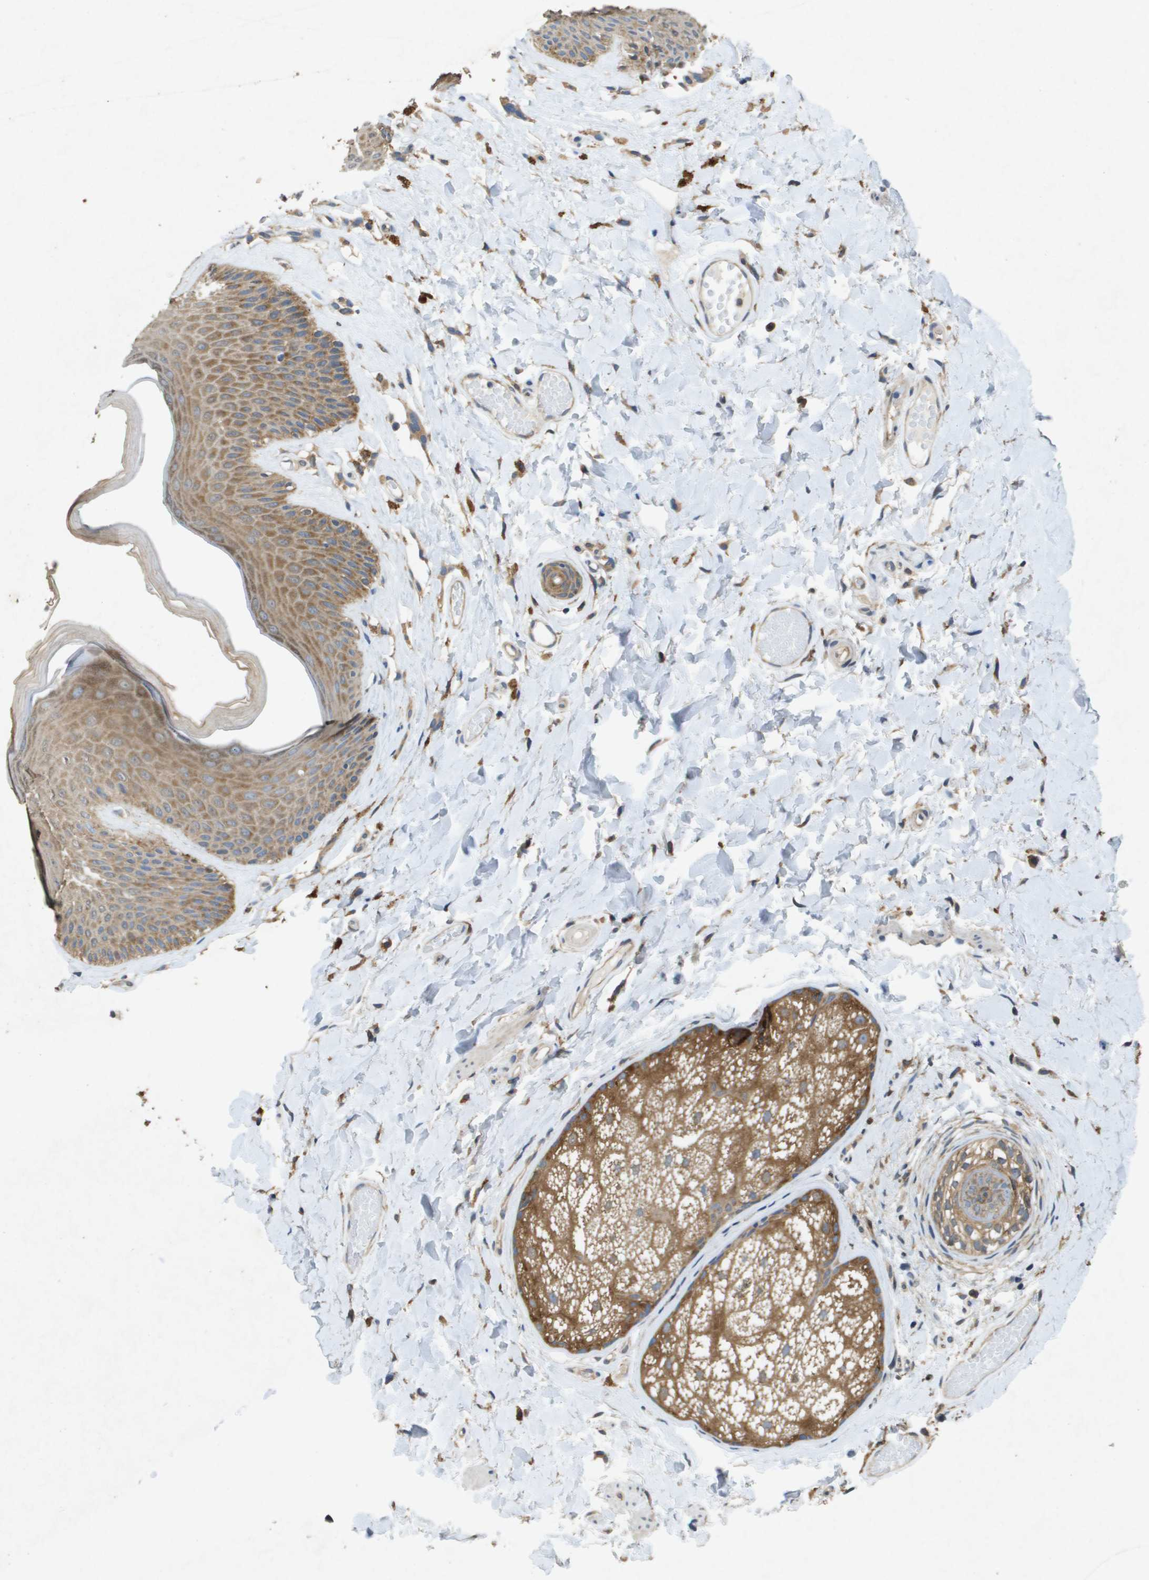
{"staining": {"intensity": "moderate", "quantity": "25%-75%", "location": "cytoplasmic/membranous"}, "tissue": "skin", "cell_type": "Epidermal cells", "image_type": "normal", "snomed": [{"axis": "morphology", "description": "Normal tissue, NOS"}, {"axis": "topography", "description": "Vulva"}], "caption": "Human skin stained with a brown dye shows moderate cytoplasmic/membranous positive expression in approximately 25%-75% of epidermal cells.", "gene": "PTPRT", "patient": {"sex": "female", "age": 73}}